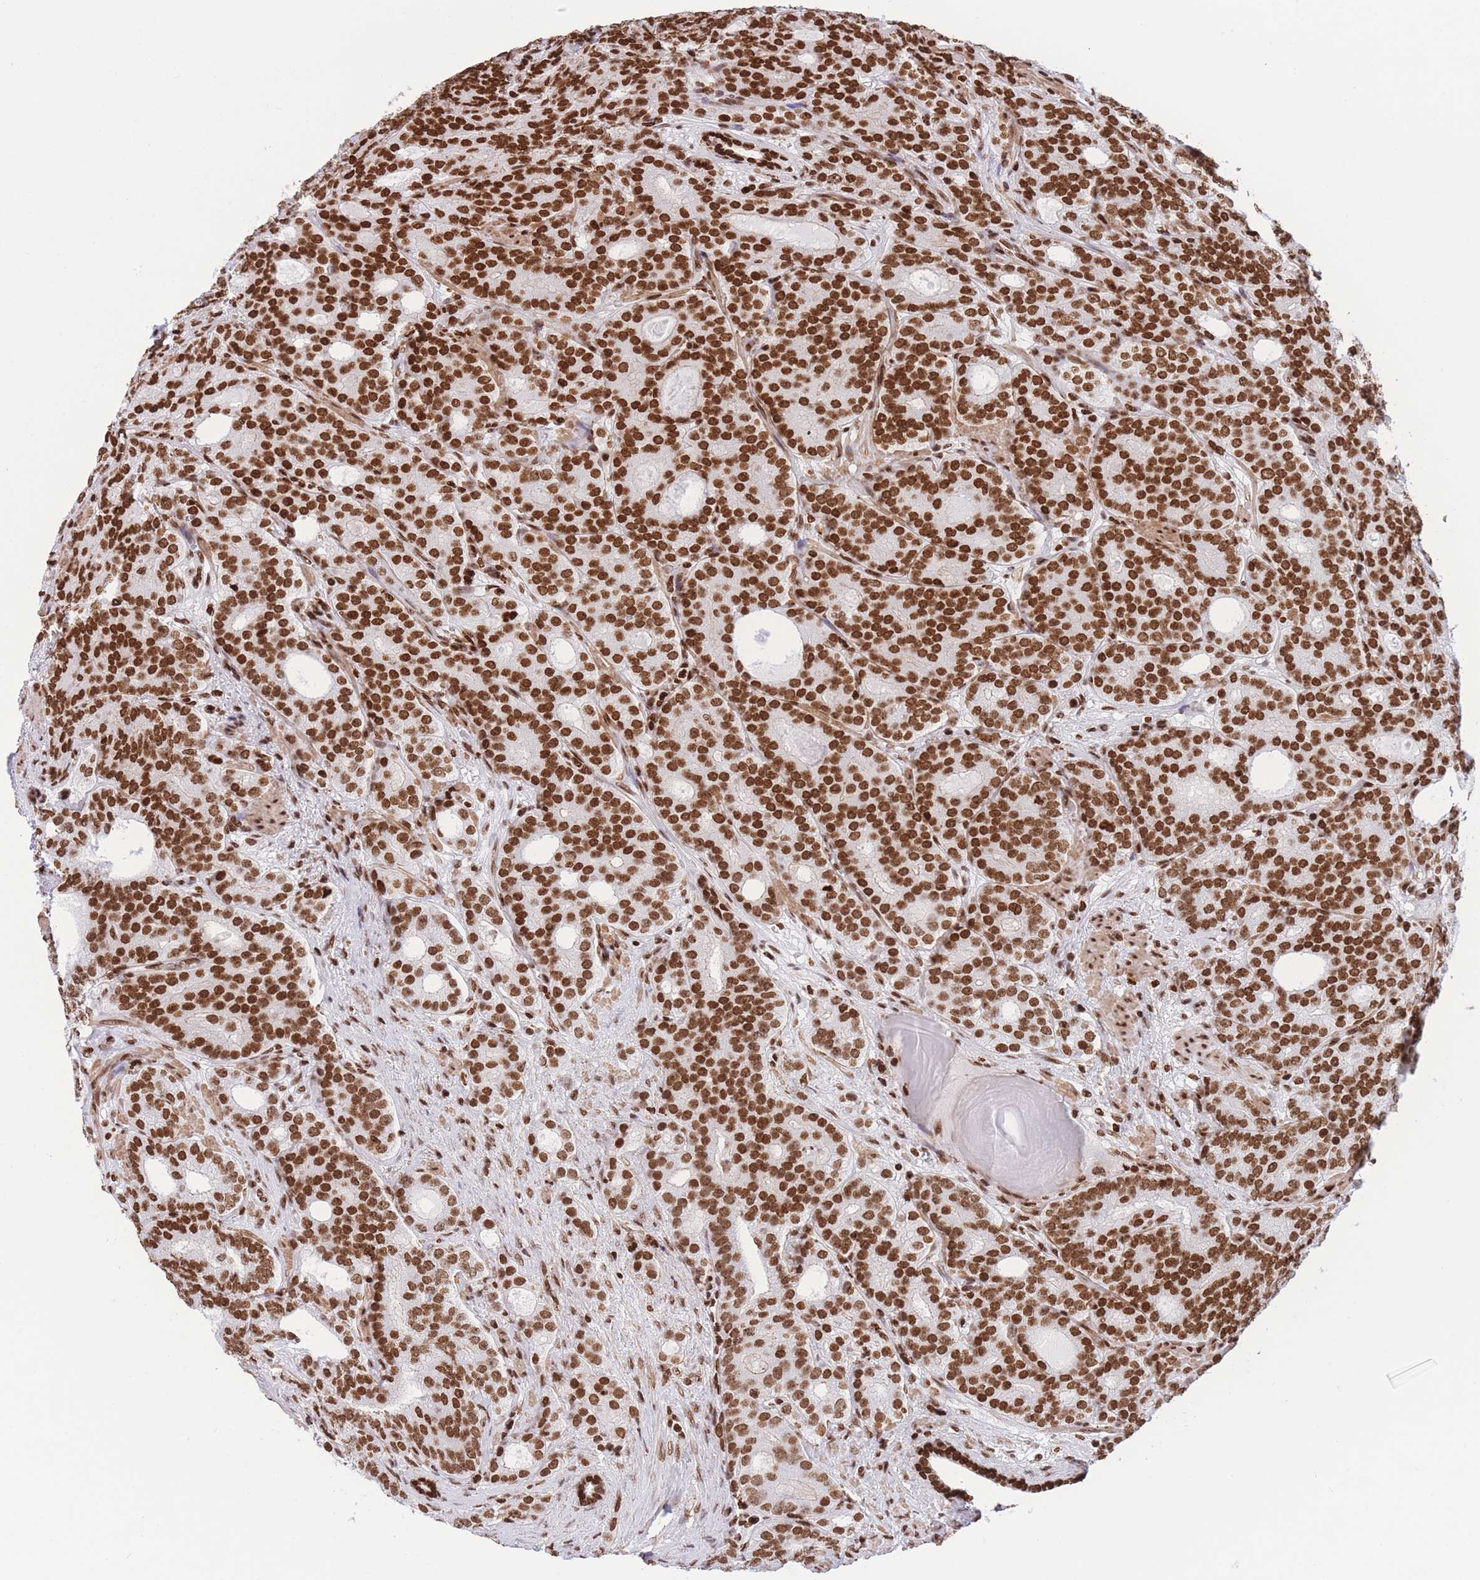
{"staining": {"intensity": "strong", "quantity": ">75%", "location": "nuclear"}, "tissue": "prostate cancer", "cell_type": "Tumor cells", "image_type": "cancer", "snomed": [{"axis": "morphology", "description": "Adenocarcinoma, High grade"}, {"axis": "topography", "description": "Prostate"}], "caption": "Immunohistochemistry histopathology image of neoplastic tissue: high-grade adenocarcinoma (prostate) stained using IHC exhibits high levels of strong protein expression localized specifically in the nuclear of tumor cells, appearing as a nuclear brown color.", "gene": "H2BC11", "patient": {"sex": "male", "age": 64}}